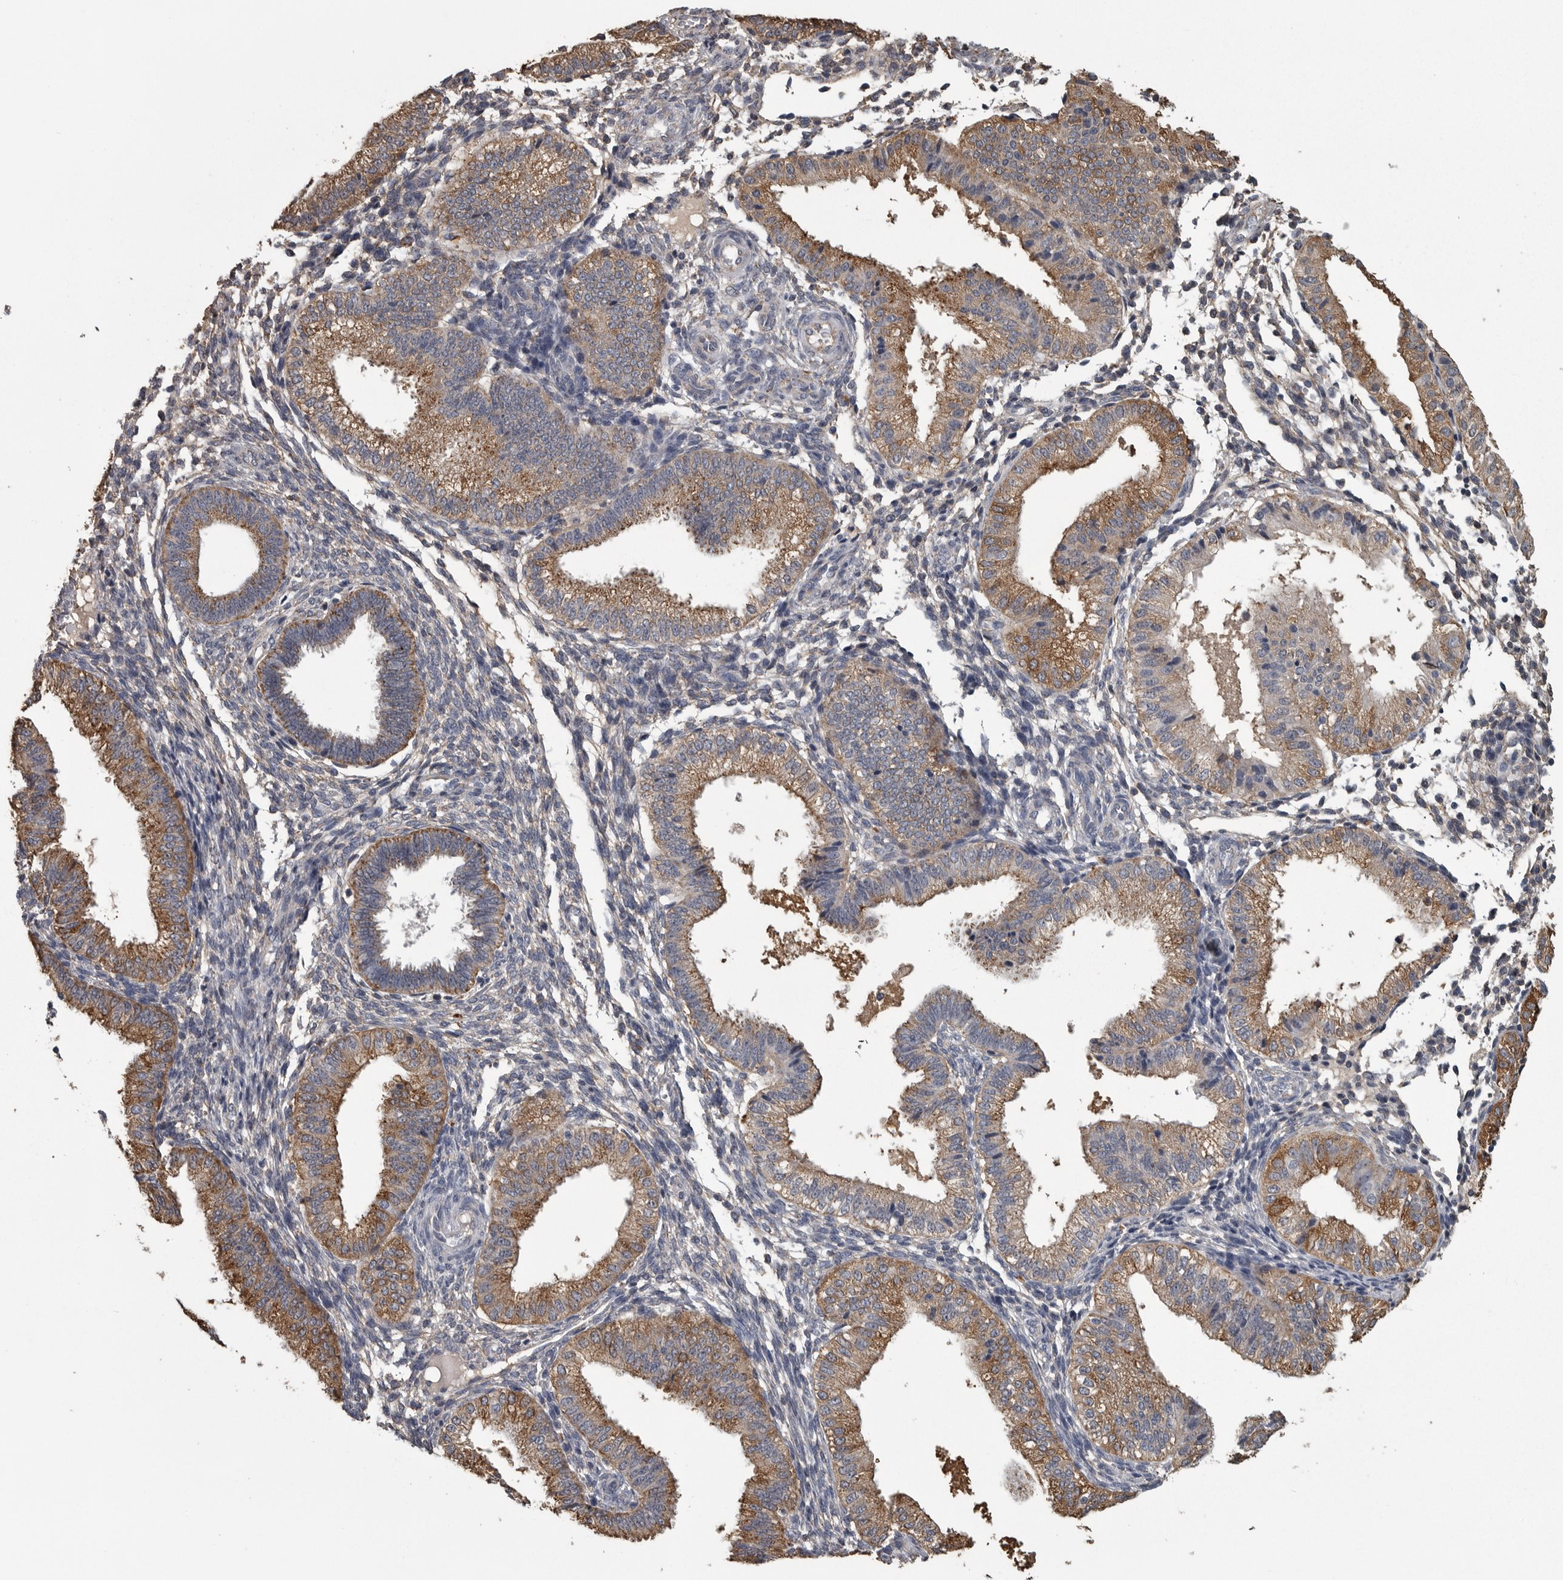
{"staining": {"intensity": "negative", "quantity": "none", "location": "none"}, "tissue": "endometrium", "cell_type": "Cells in endometrial stroma", "image_type": "normal", "snomed": [{"axis": "morphology", "description": "Normal tissue, NOS"}, {"axis": "topography", "description": "Endometrium"}], "caption": "IHC image of benign endometrium: human endometrium stained with DAB (3,3'-diaminobenzidine) exhibits no significant protein positivity in cells in endometrial stroma.", "gene": "FRK", "patient": {"sex": "female", "age": 39}}